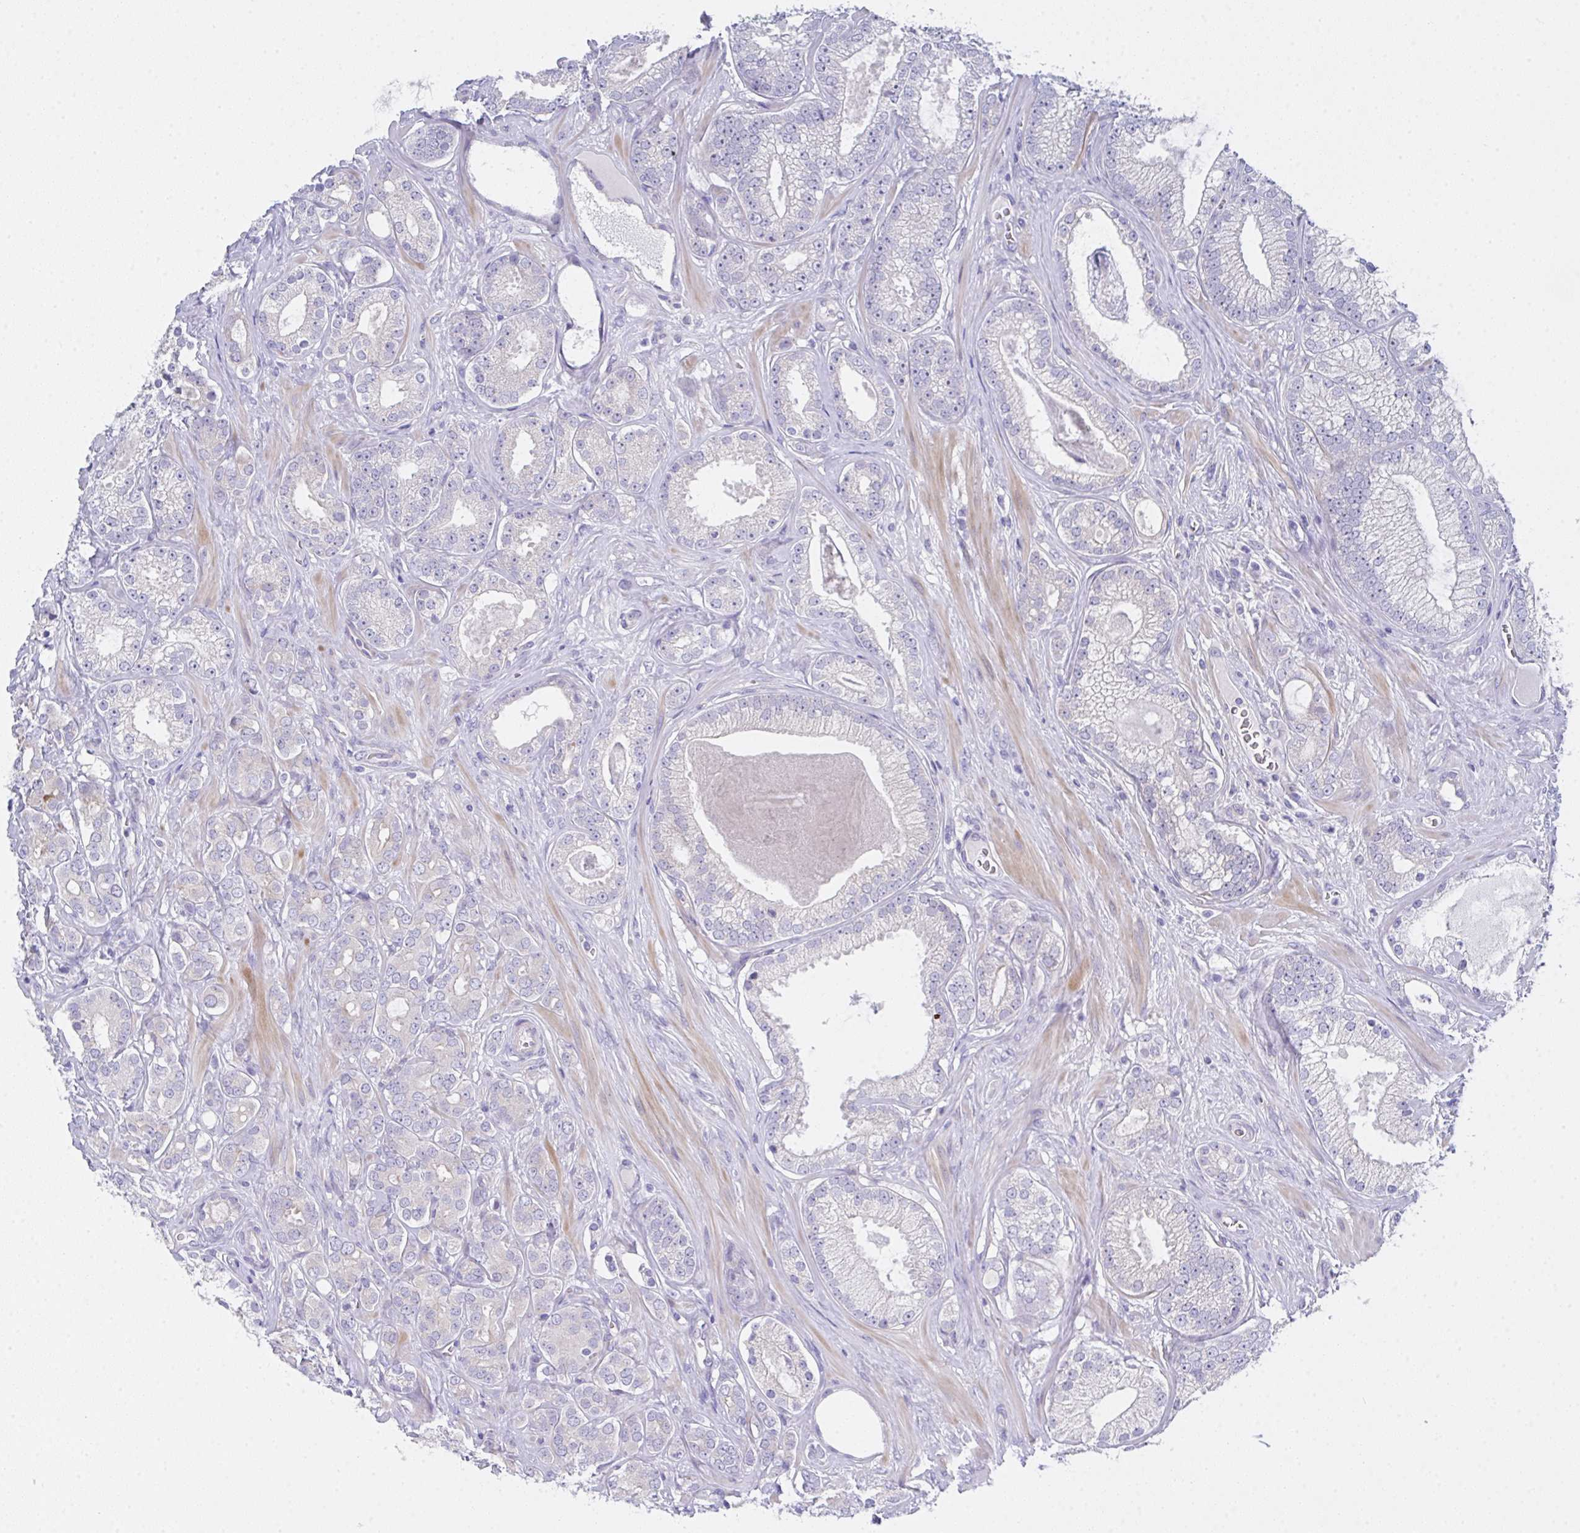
{"staining": {"intensity": "negative", "quantity": "none", "location": "none"}, "tissue": "prostate cancer", "cell_type": "Tumor cells", "image_type": "cancer", "snomed": [{"axis": "morphology", "description": "Adenocarcinoma, High grade"}, {"axis": "topography", "description": "Prostate"}], "caption": "There is no significant staining in tumor cells of prostate cancer.", "gene": "FBXO47", "patient": {"sex": "male", "age": 66}}